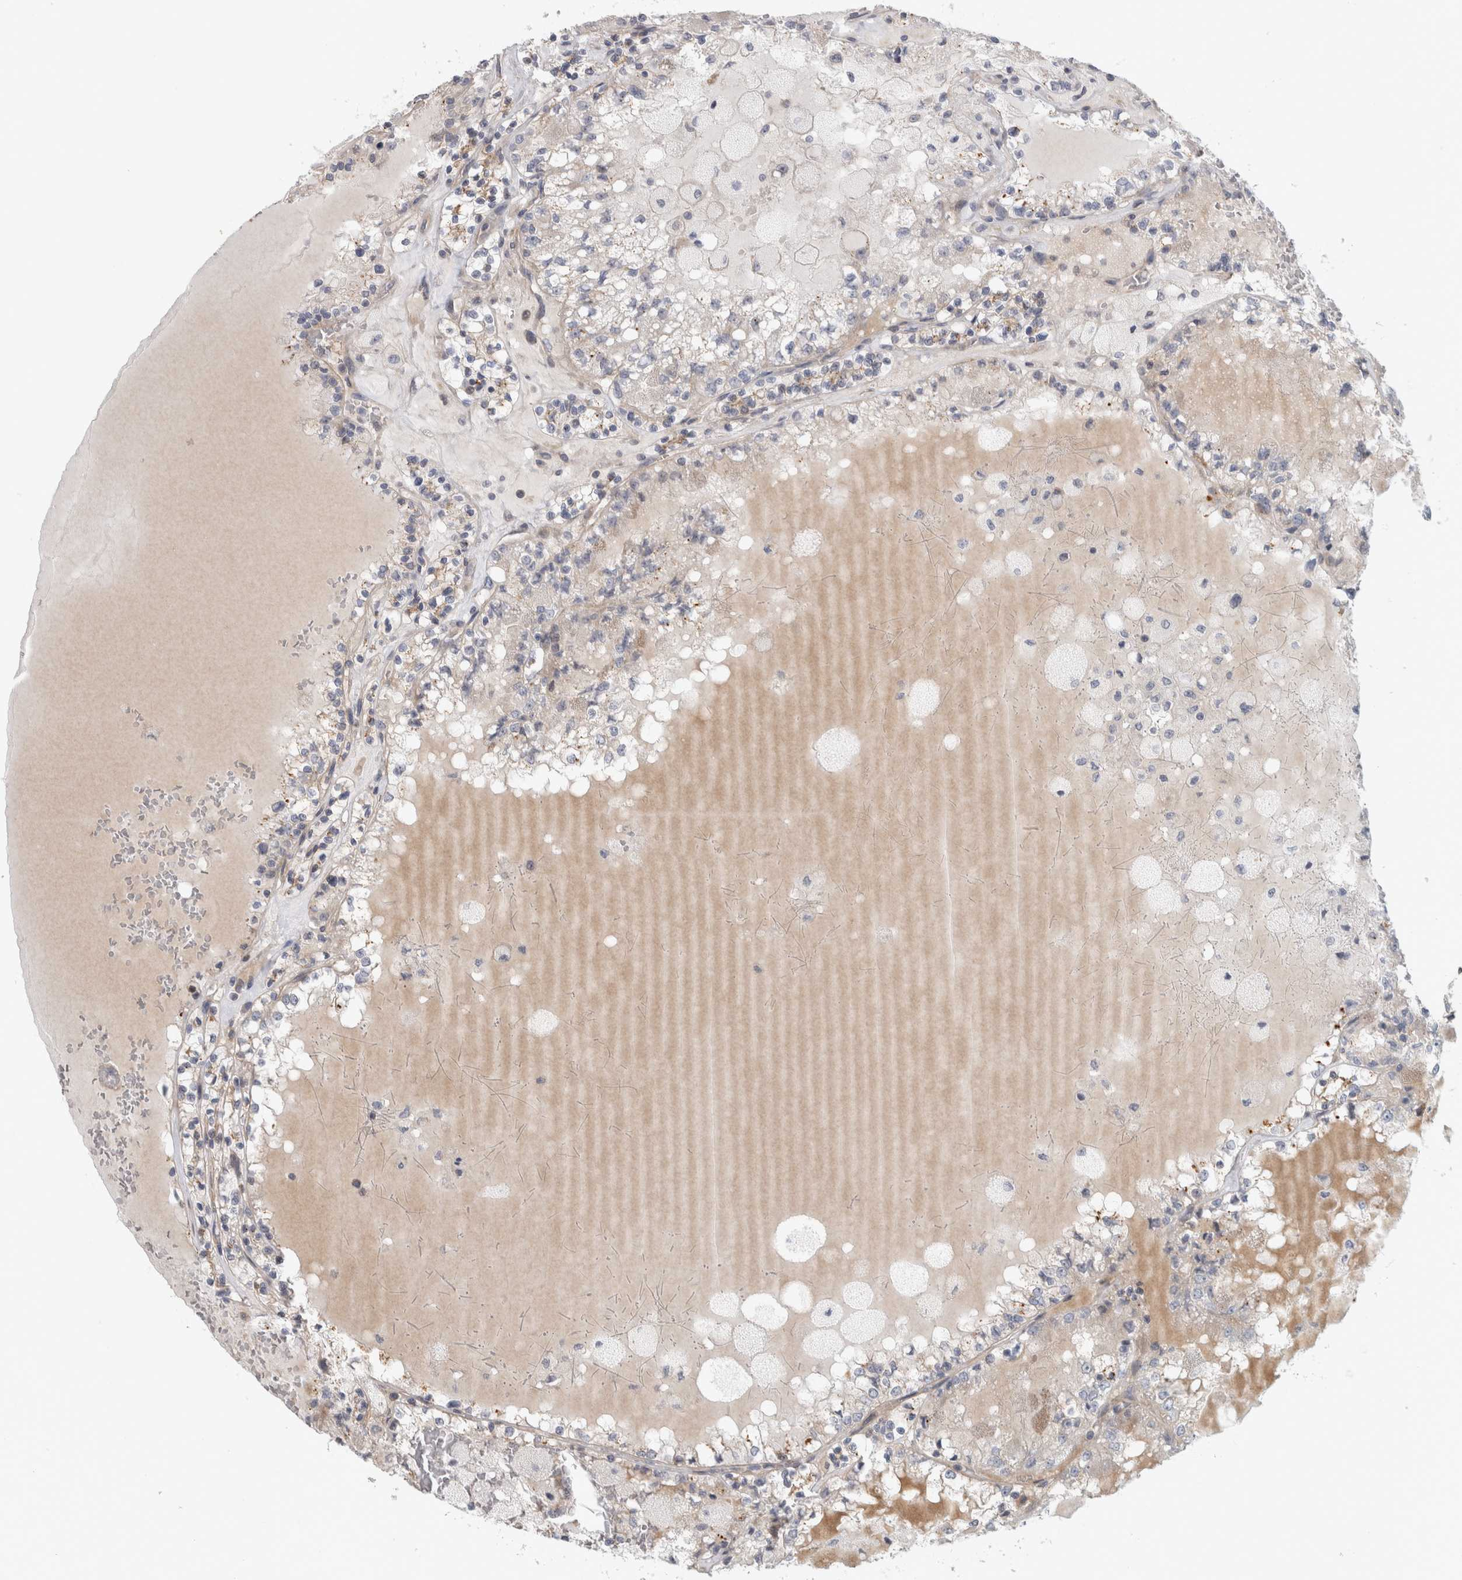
{"staining": {"intensity": "negative", "quantity": "none", "location": "none"}, "tissue": "renal cancer", "cell_type": "Tumor cells", "image_type": "cancer", "snomed": [{"axis": "morphology", "description": "Adenocarcinoma, NOS"}, {"axis": "topography", "description": "Kidney"}], "caption": "Immunohistochemical staining of renal cancer (adenocarcinoma) shows no significant positivity in tumor cells. (Stains: DAB (3,3'-diaminobenzidine) IHC with hematoxylin counter stain, Microscopy: brightfield microscopy at high magnification).", "gene": "ZNF804B", "patient": {"sex": "female", "age": 56}}